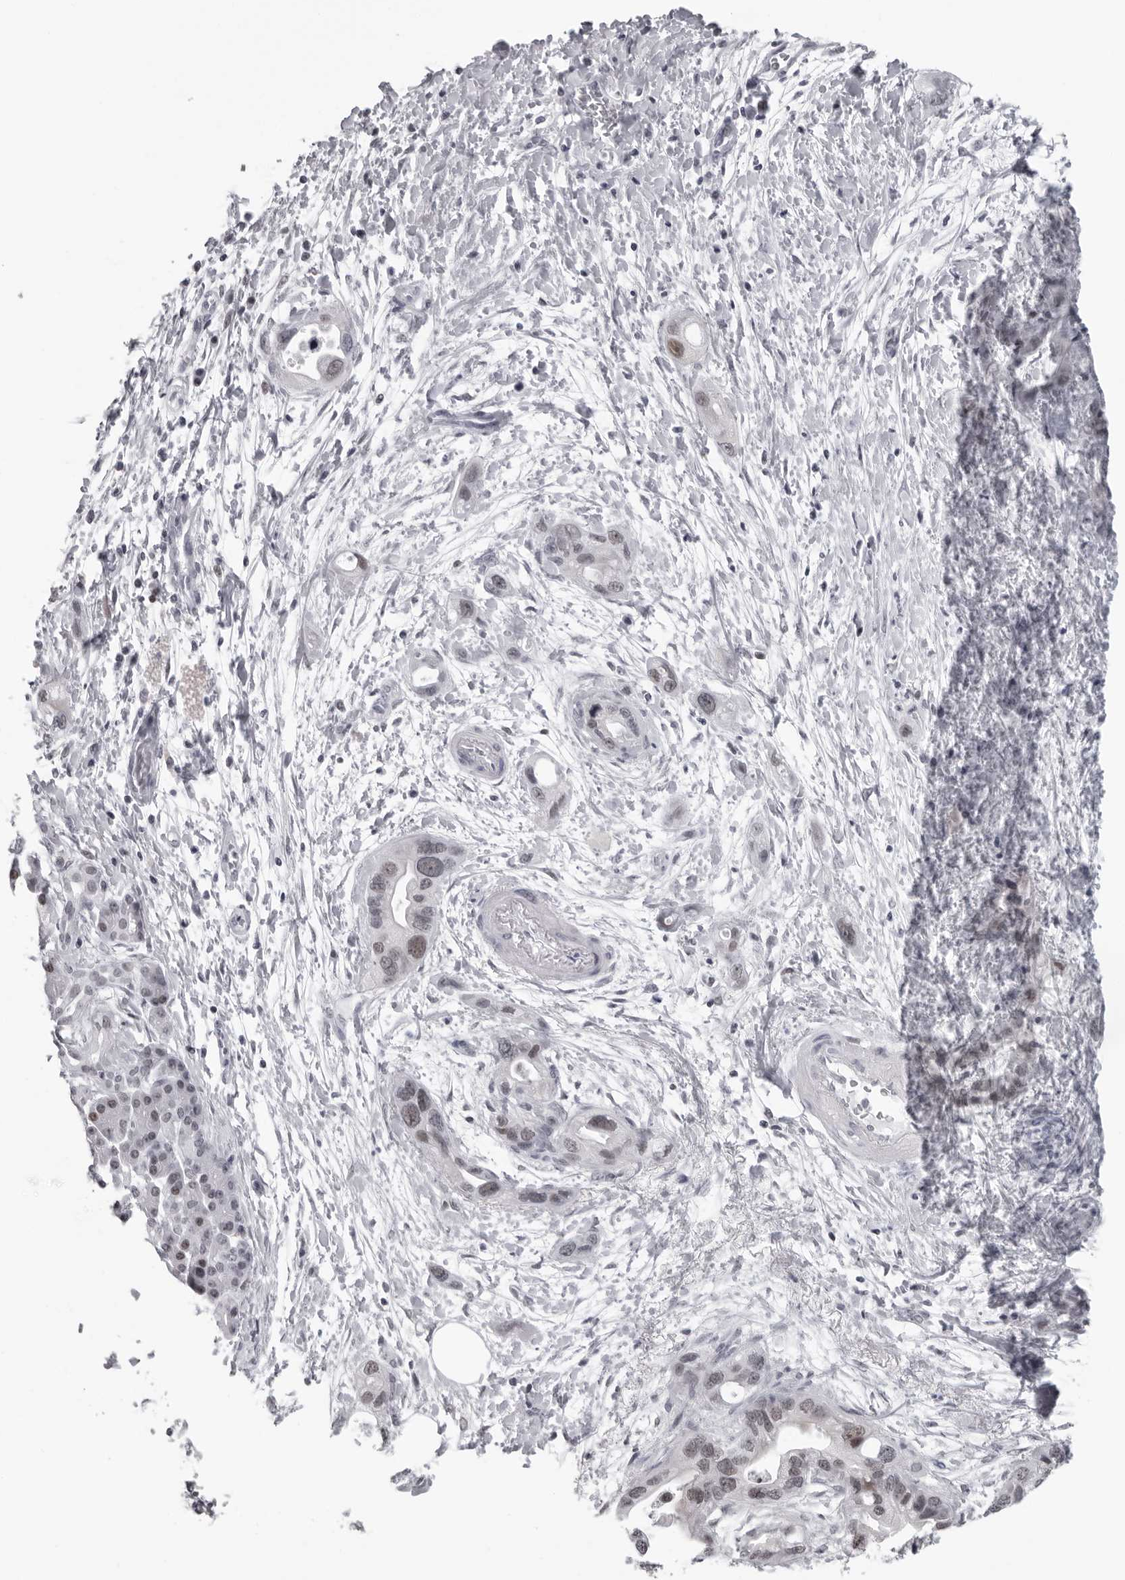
{"staining": {"intensity": "weak", "quantity": ">75%", "location": "nuclear"}, "tissue": "pancreatic cancer", "cell_type": "Tumor cells", "image_type": "cancer", "snomed": [{"axis": "morphology", "description": "Adenocarcinoma, NOS"}, {"axis": "topography", "description": "Pancreas"}], "caption": "Weak nuclear staining is appreciated in approximately >75% of tumor cells in pancreatic cancer (adenocarcinoma).", "gene": "ESPN", "patient": {"sex": "female", "age": 77}}